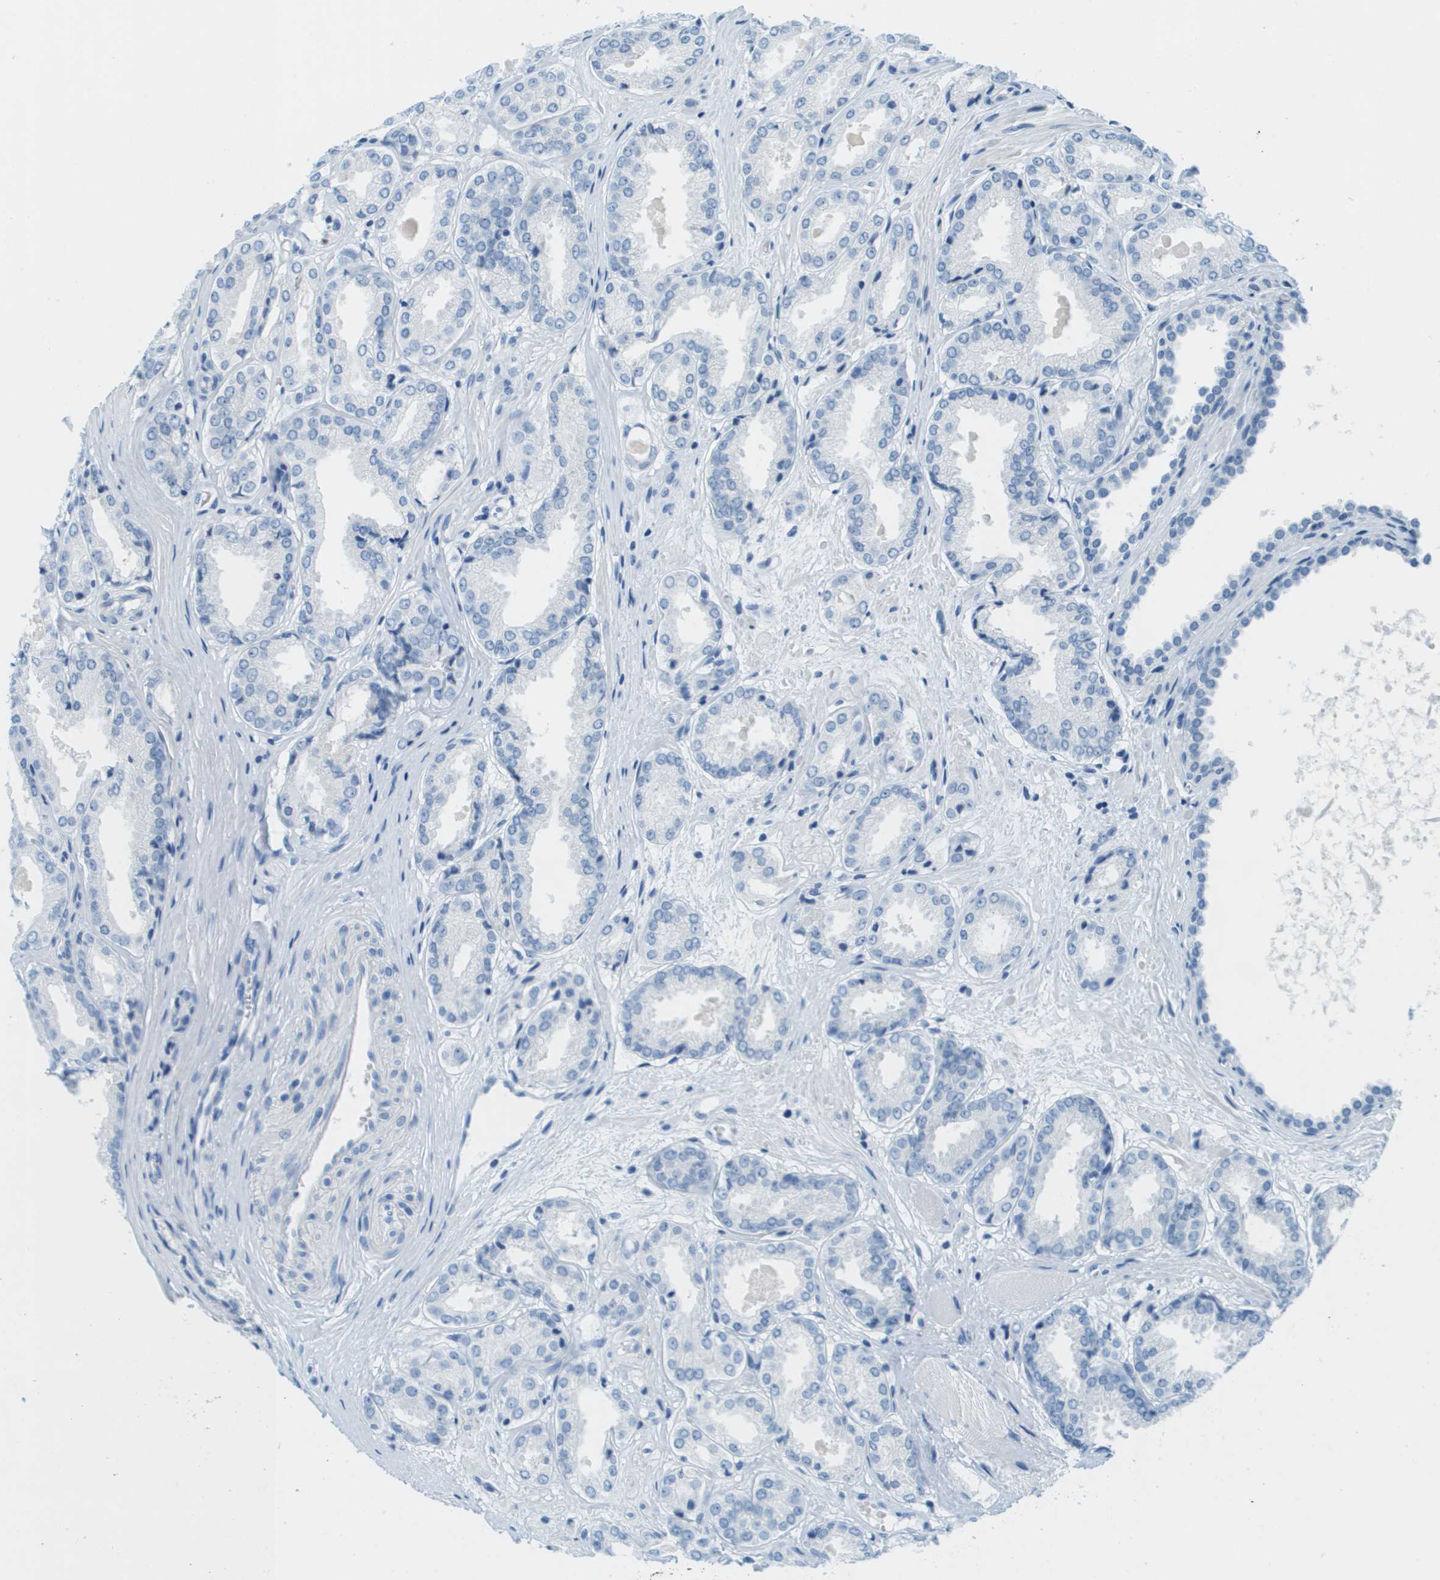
{"staining": {"intensity": "negative", "quantity": "none", "location": "none"}, "tissue": "prostate cancer", "cell_type": "Tumor cells", "image_type": "cancer", "snomed": [{"axis": "morphology", "description": "Adenocarcinoma, Low grade"}, {"axis": "topography", "description": "Prostate"}], "caption": "High magnification brightfield microscopy of low-grade adenocarcinoma (prostate) stained with DAB (brown) and counterstained with hematoxylin (blue): tumor cells show no significant staining.", "gene": "CDHR2", "patient": {"sex": "male", "age": 57}}